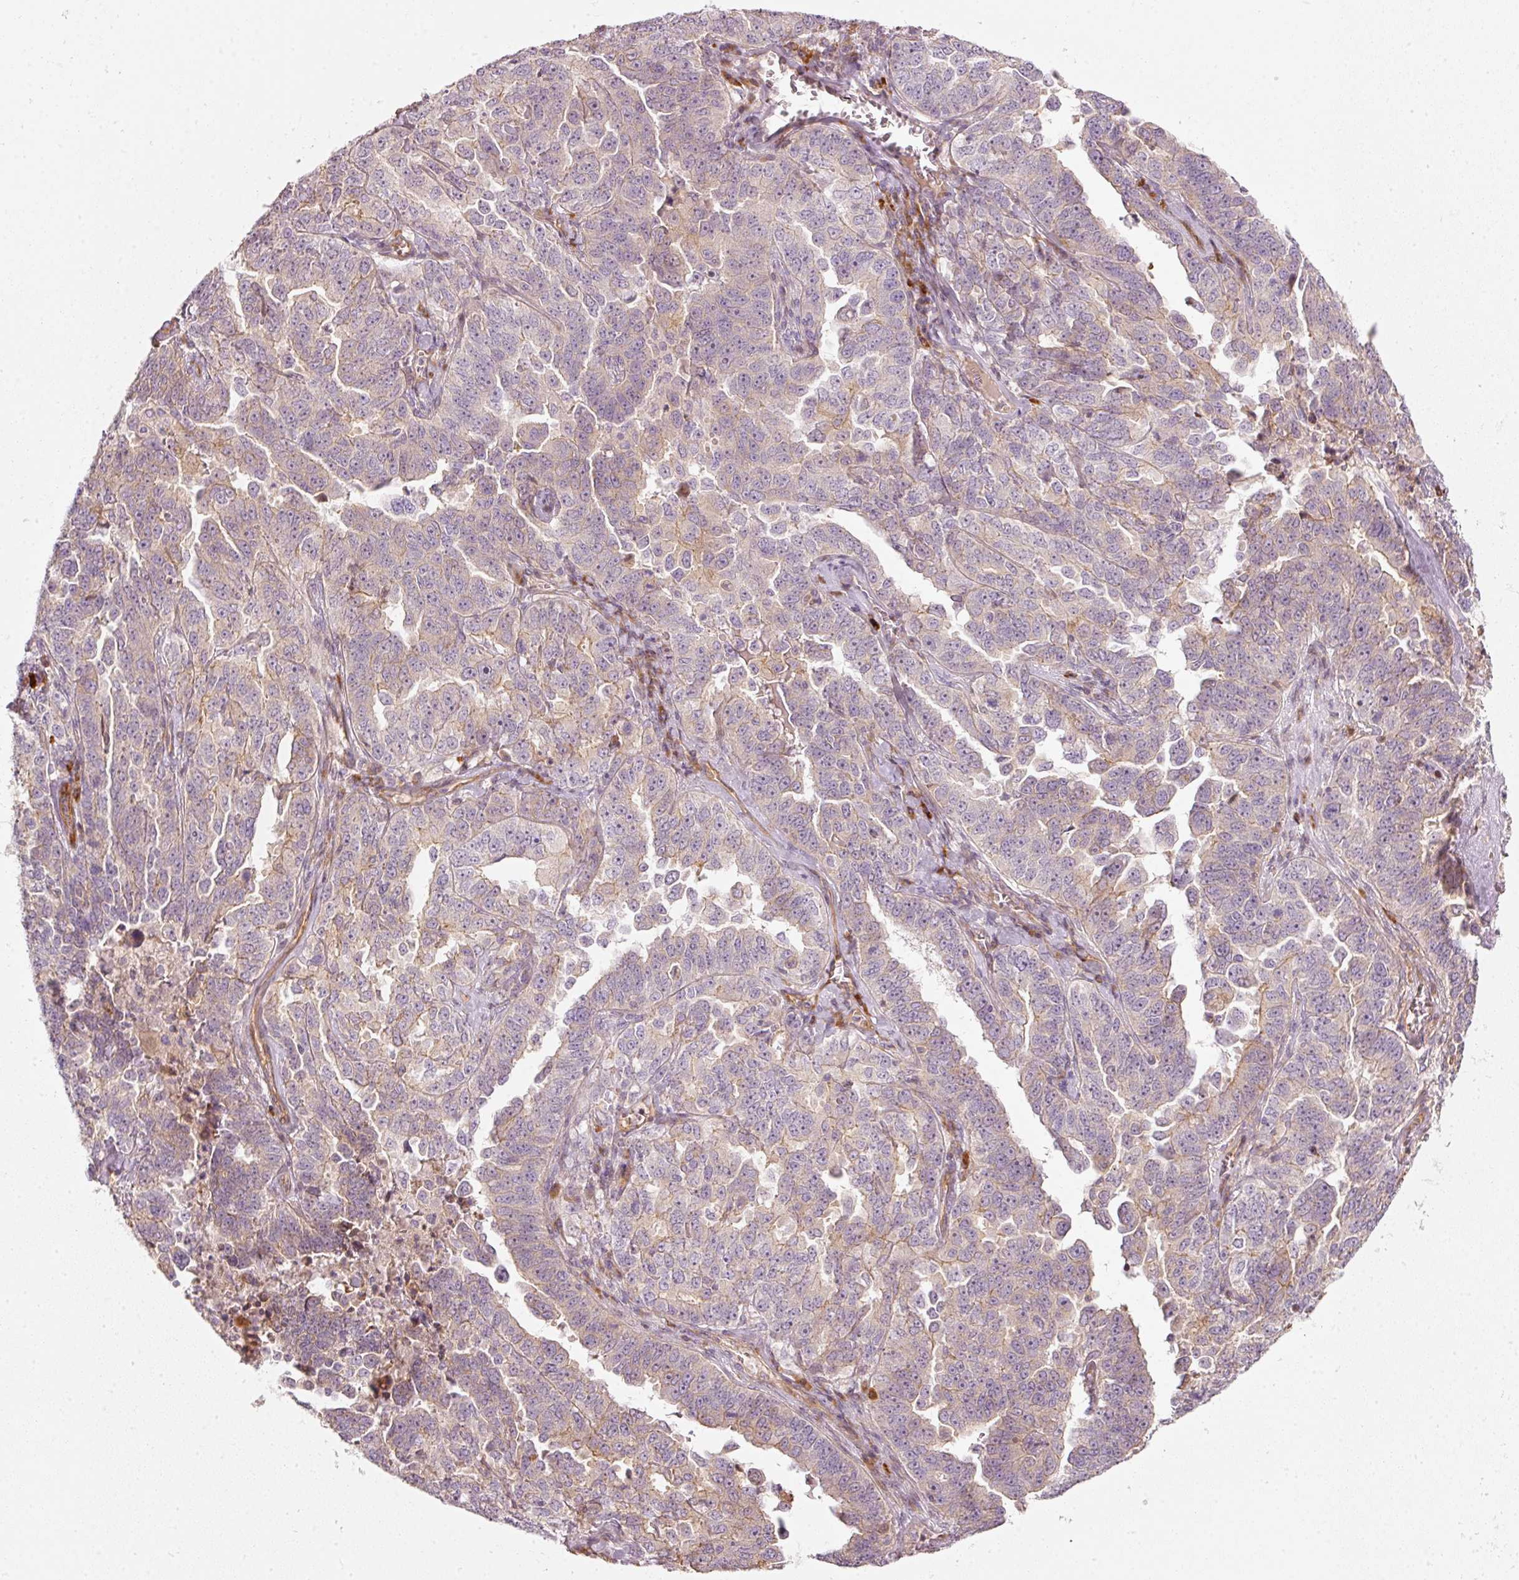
{"staining": {"intensity": "negative", "quantity": "none", "location": "none"}, "tissue": "ovarian cancer", "cell_type": "Tumor cells", "image_type": "cancer", "snomed": [{"axis": "morphology", "description": "Carcinoma, endometroid"}, {"axis": "topography", "description": "Ovary"}], "caption": "Ovarian cancer (endometroid carcinoma) stained for a protein using immunohistochemistry (IHC) shows no staining tumor cells.", "gene": "KCNQ1", "patient": {"sex": "female", "age": 62}}